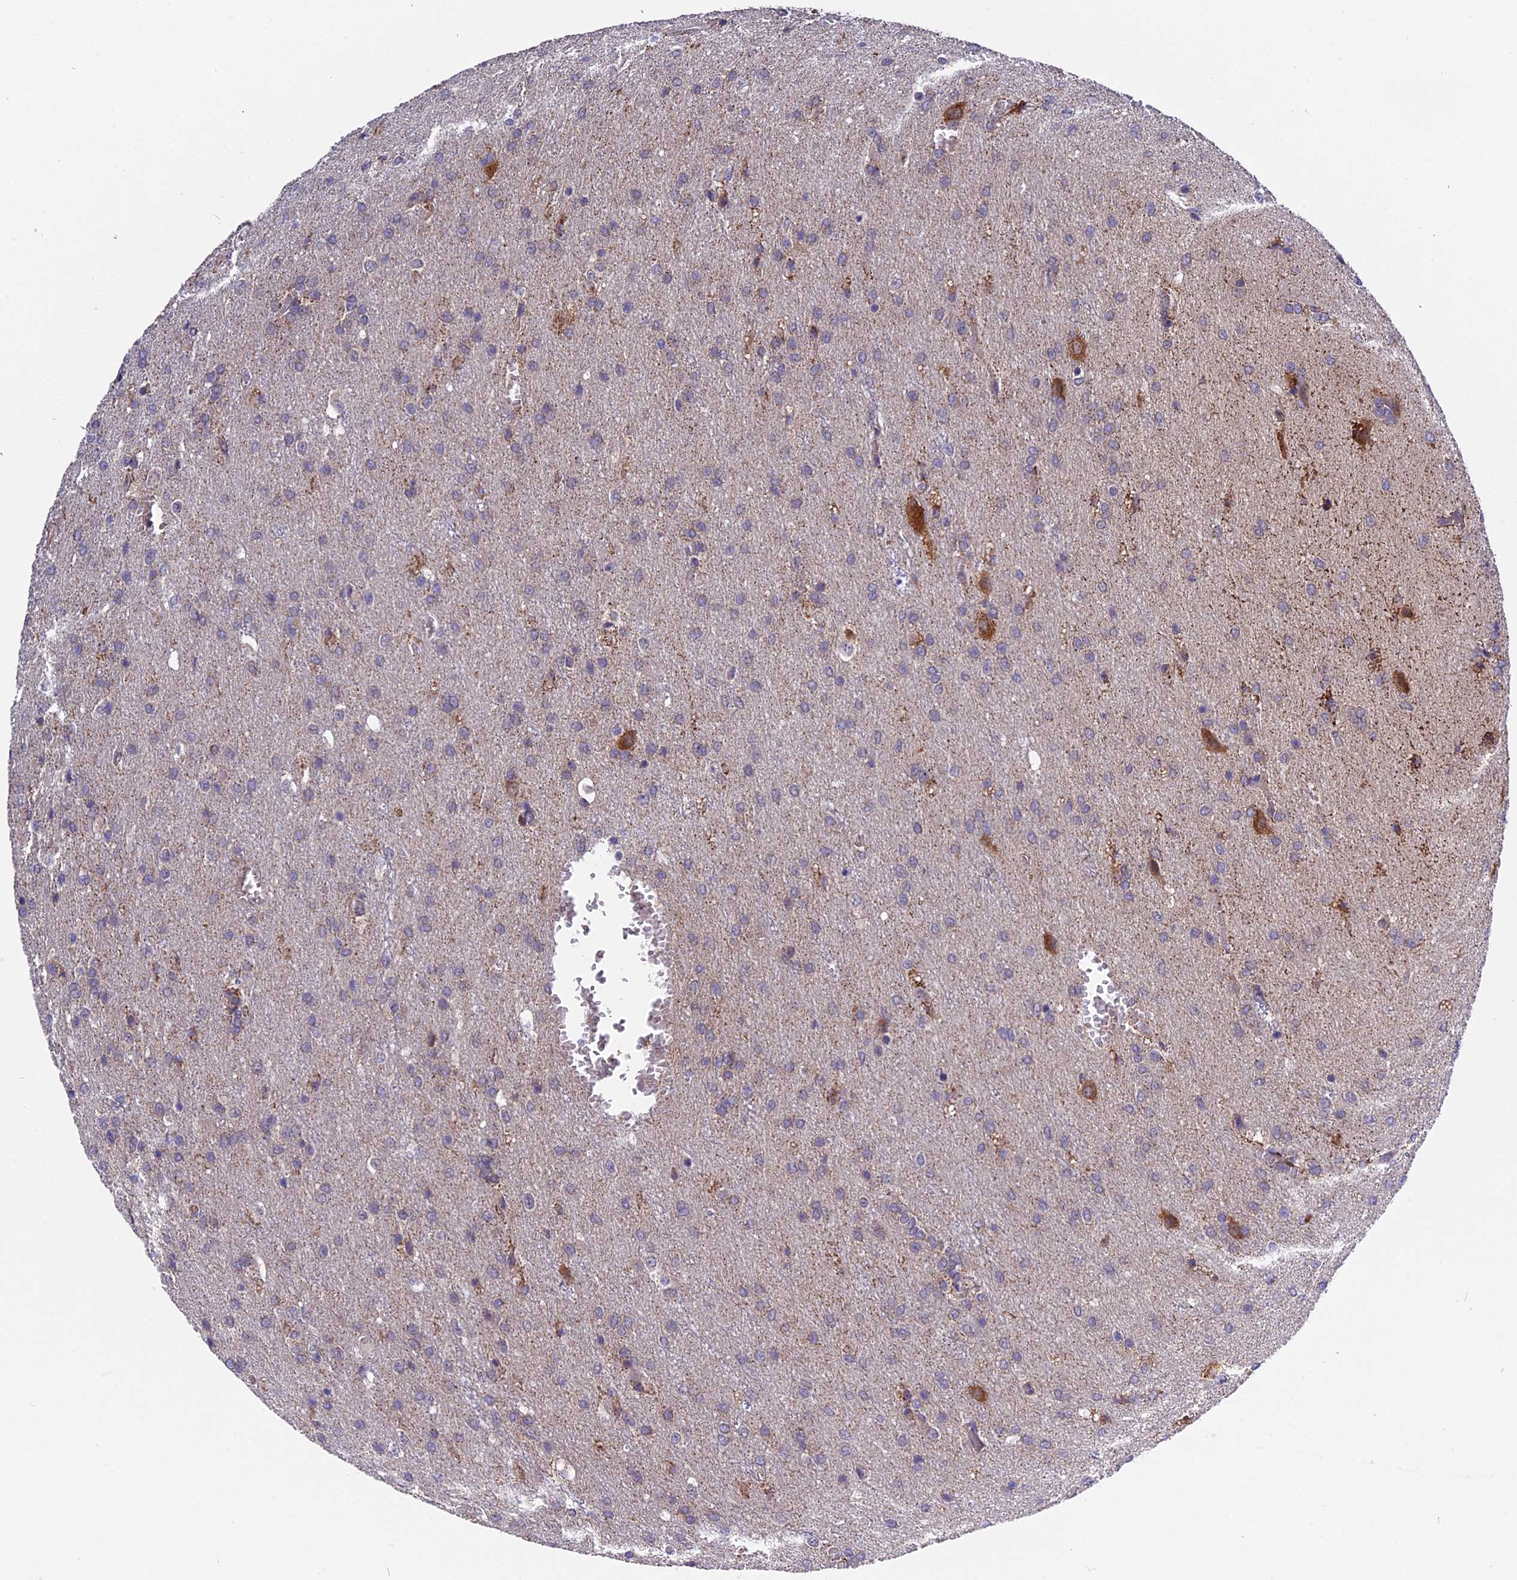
{"staining": {"intensity": "weak", "quantity": "<25%", "location": "cytoplasmic/membranous"}, "tissue": "glioma", "cell_type": "Tumor cells", "image_type": "cancer", "snomed": [{"axis": "morphology", "description": "Glioma, malignant, High grade"}, {"axis": "topography", "description": "Brain"}], "caption": "A high-resolution micrograph shows IHC staining of glioma, which displays no significant expression in tumor cells.", "gene": "TRMT1", "patient": {"sex": "female", "age": 74}}